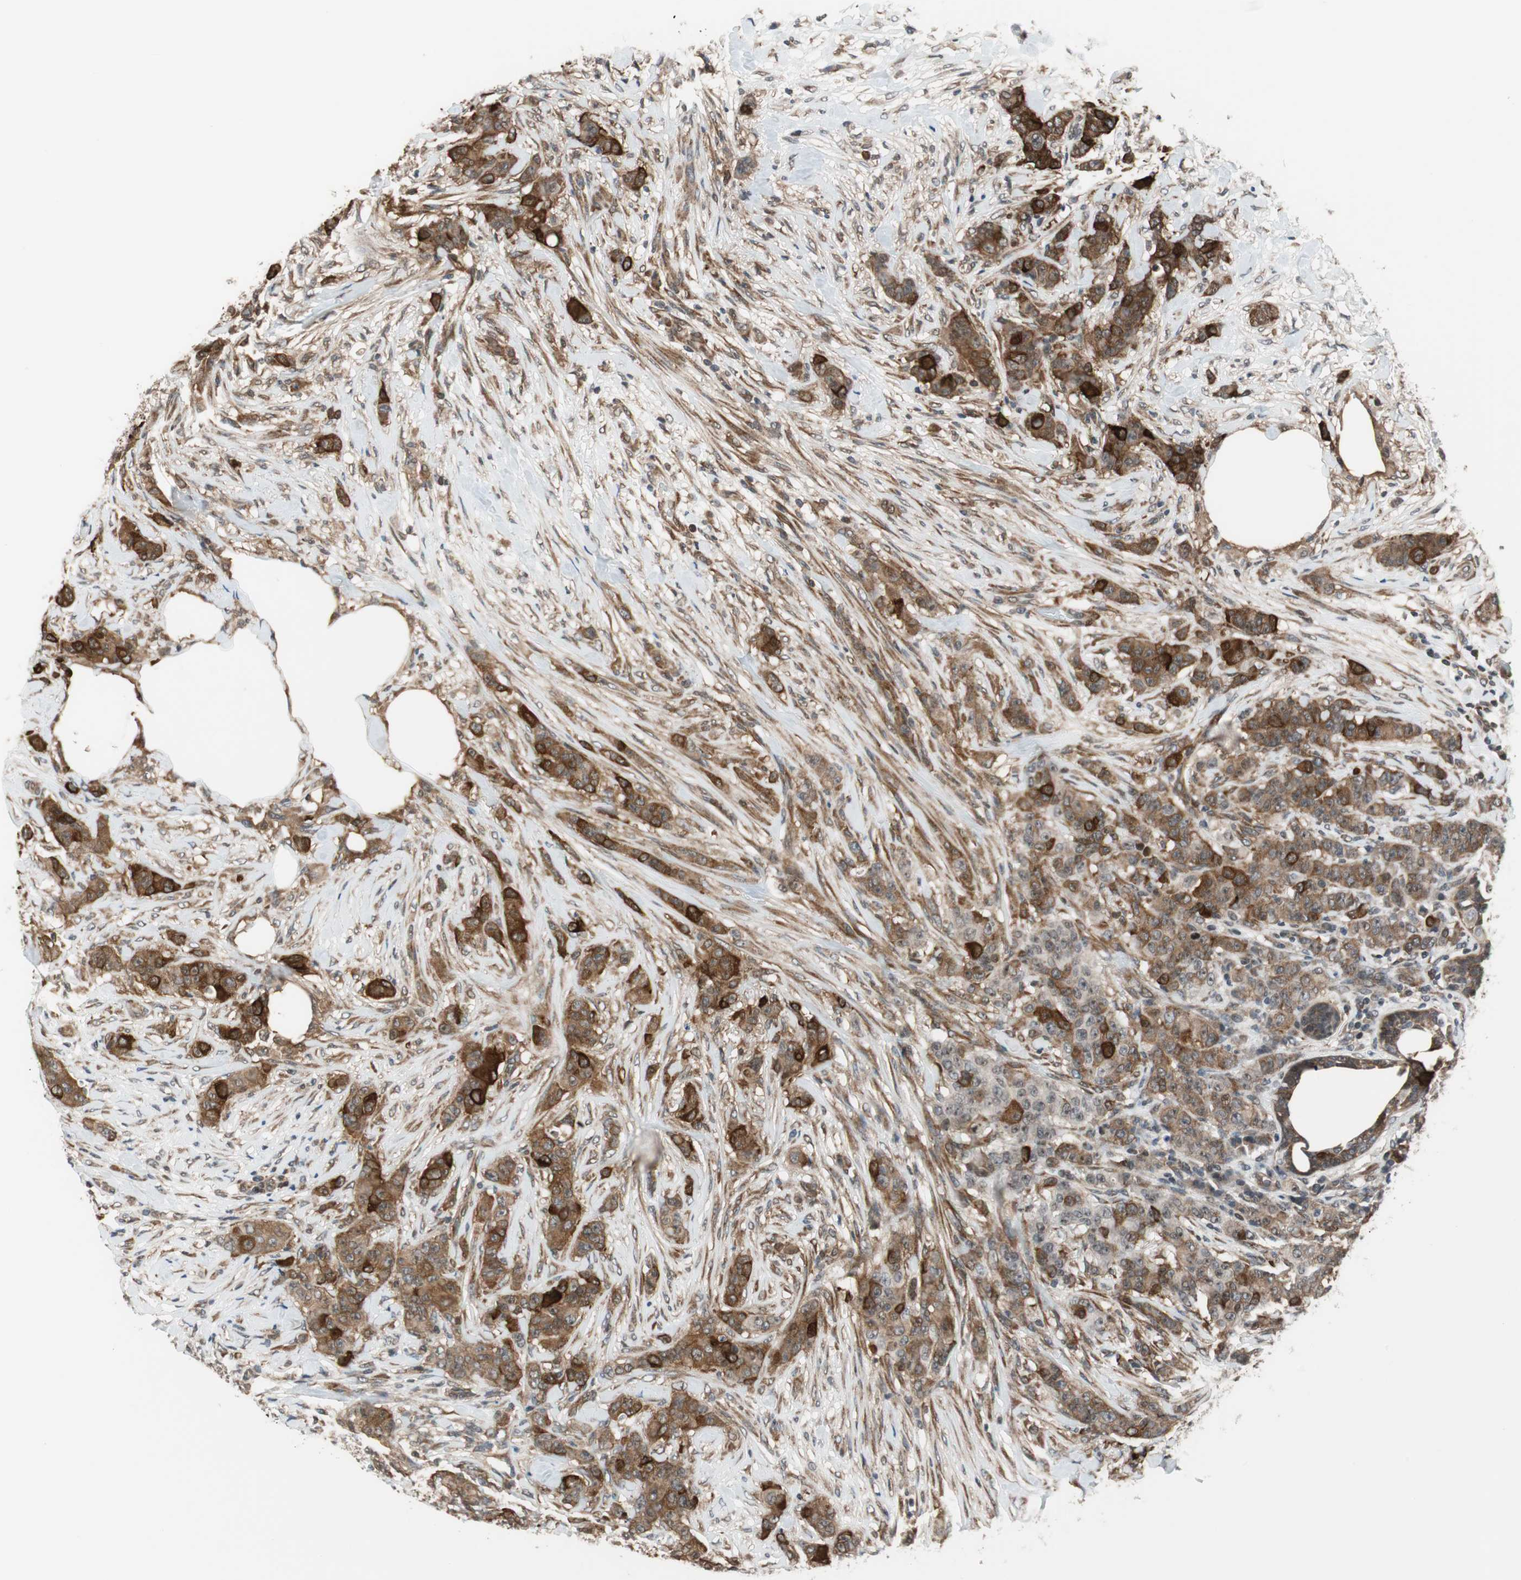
{"staining": {"intensity": "strong", "quantity": ">75%", "location": "cytoplasmic/membranous"}, "tissue": "breast cancer", "cell_type": "Tumor cells", "image_type": "cancer", "snomed": [{"axis": "morphology", "description": "Duct carcinoma"}, {"axis": "topography", "description": "Breast"}], "caption": "Human breast cancer (intraductal carcinoma) stained with a protein marker reveals strong staining in tumor cells.", "gene": "ZNF512B", "patient": {"sex": "female", "age": 40}}